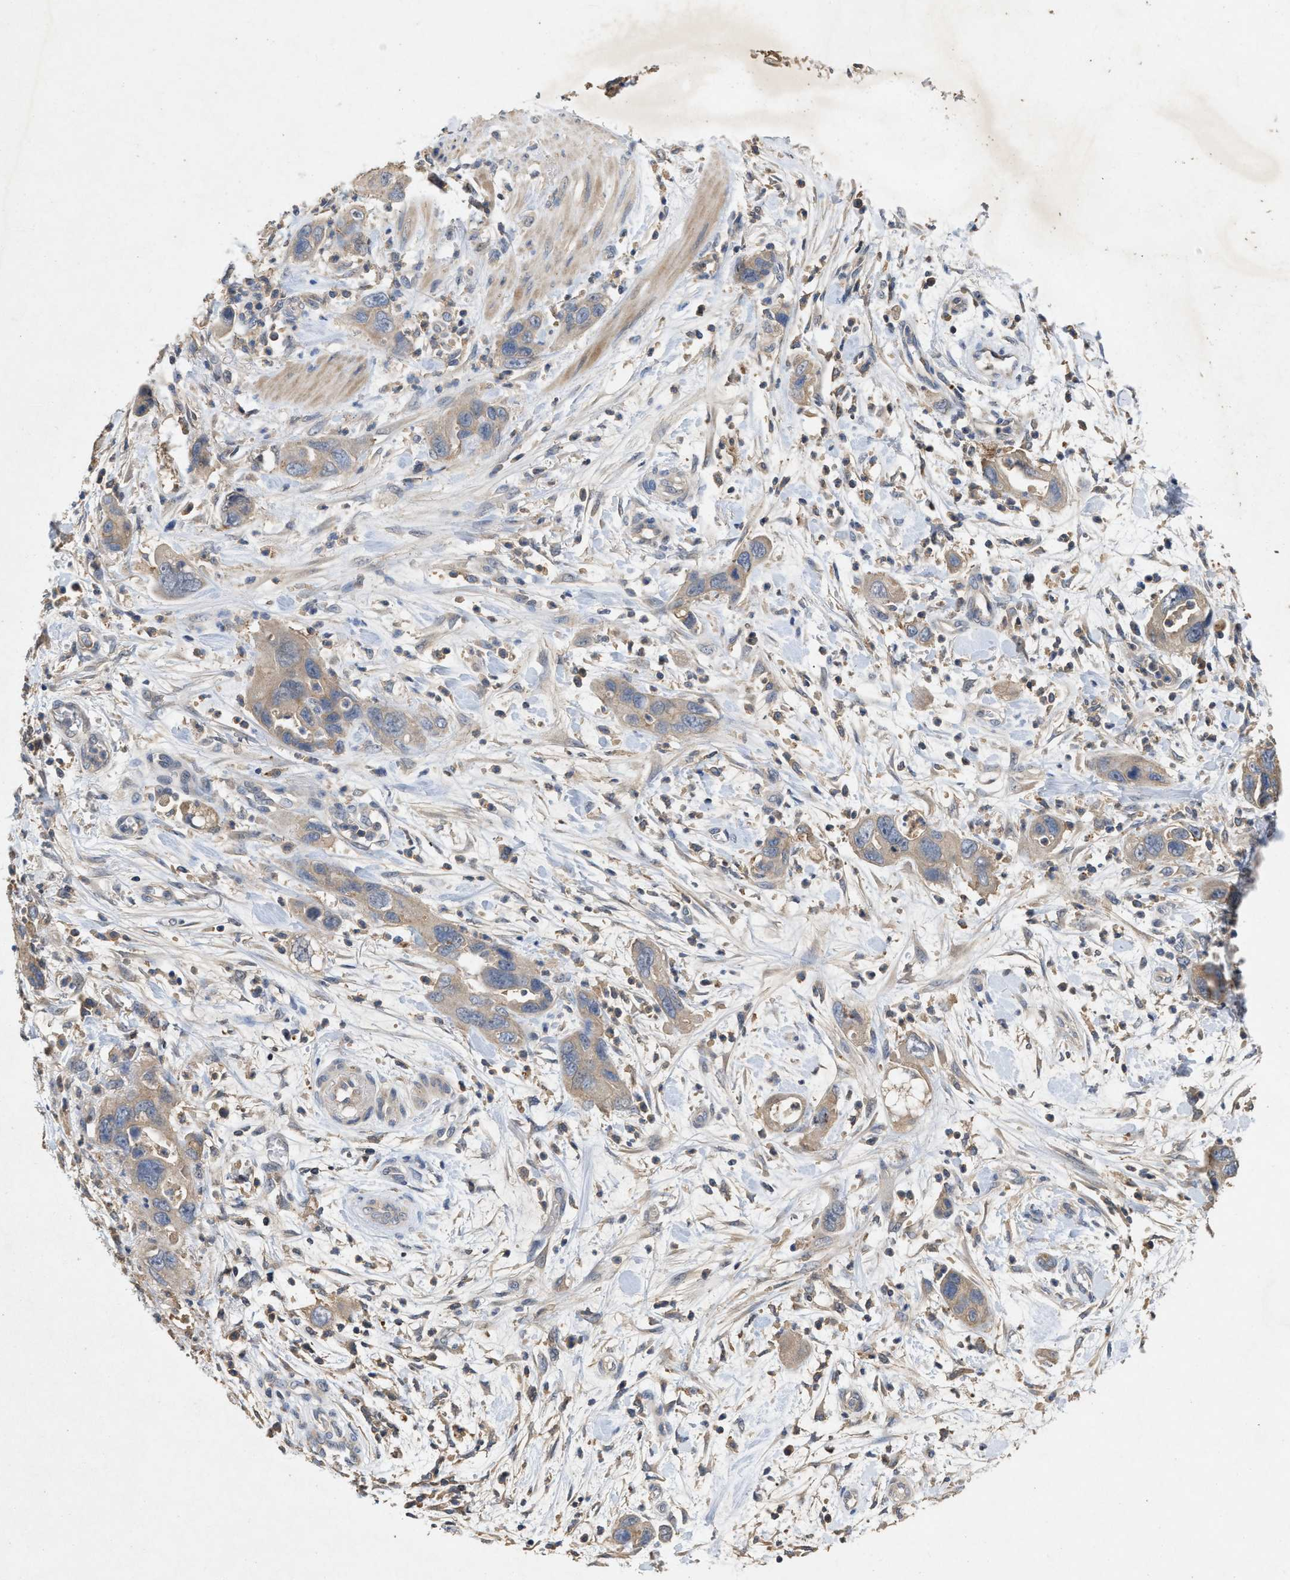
{"staining": {"intensity": "weak", "quantity": ">75%", "location": "cytoplasmic/membranous"}, "tissue": "pancreatic cancer", "cell_type": "Tumor cells", "image_type": "cancer", "snomed": [{"axis": "morphology", "description": "Adenocarcinoma, NOS"}, {"axis": "topography", "description": "Pancreas"}], "caption": "Protein expression by IHC reveals weak cytoplasmic/membranous positivity in about >75% of tumor cells in pancreatic cancer.", "gene": "LPAR2", "patient": {"sex": "female", "age": 70}}